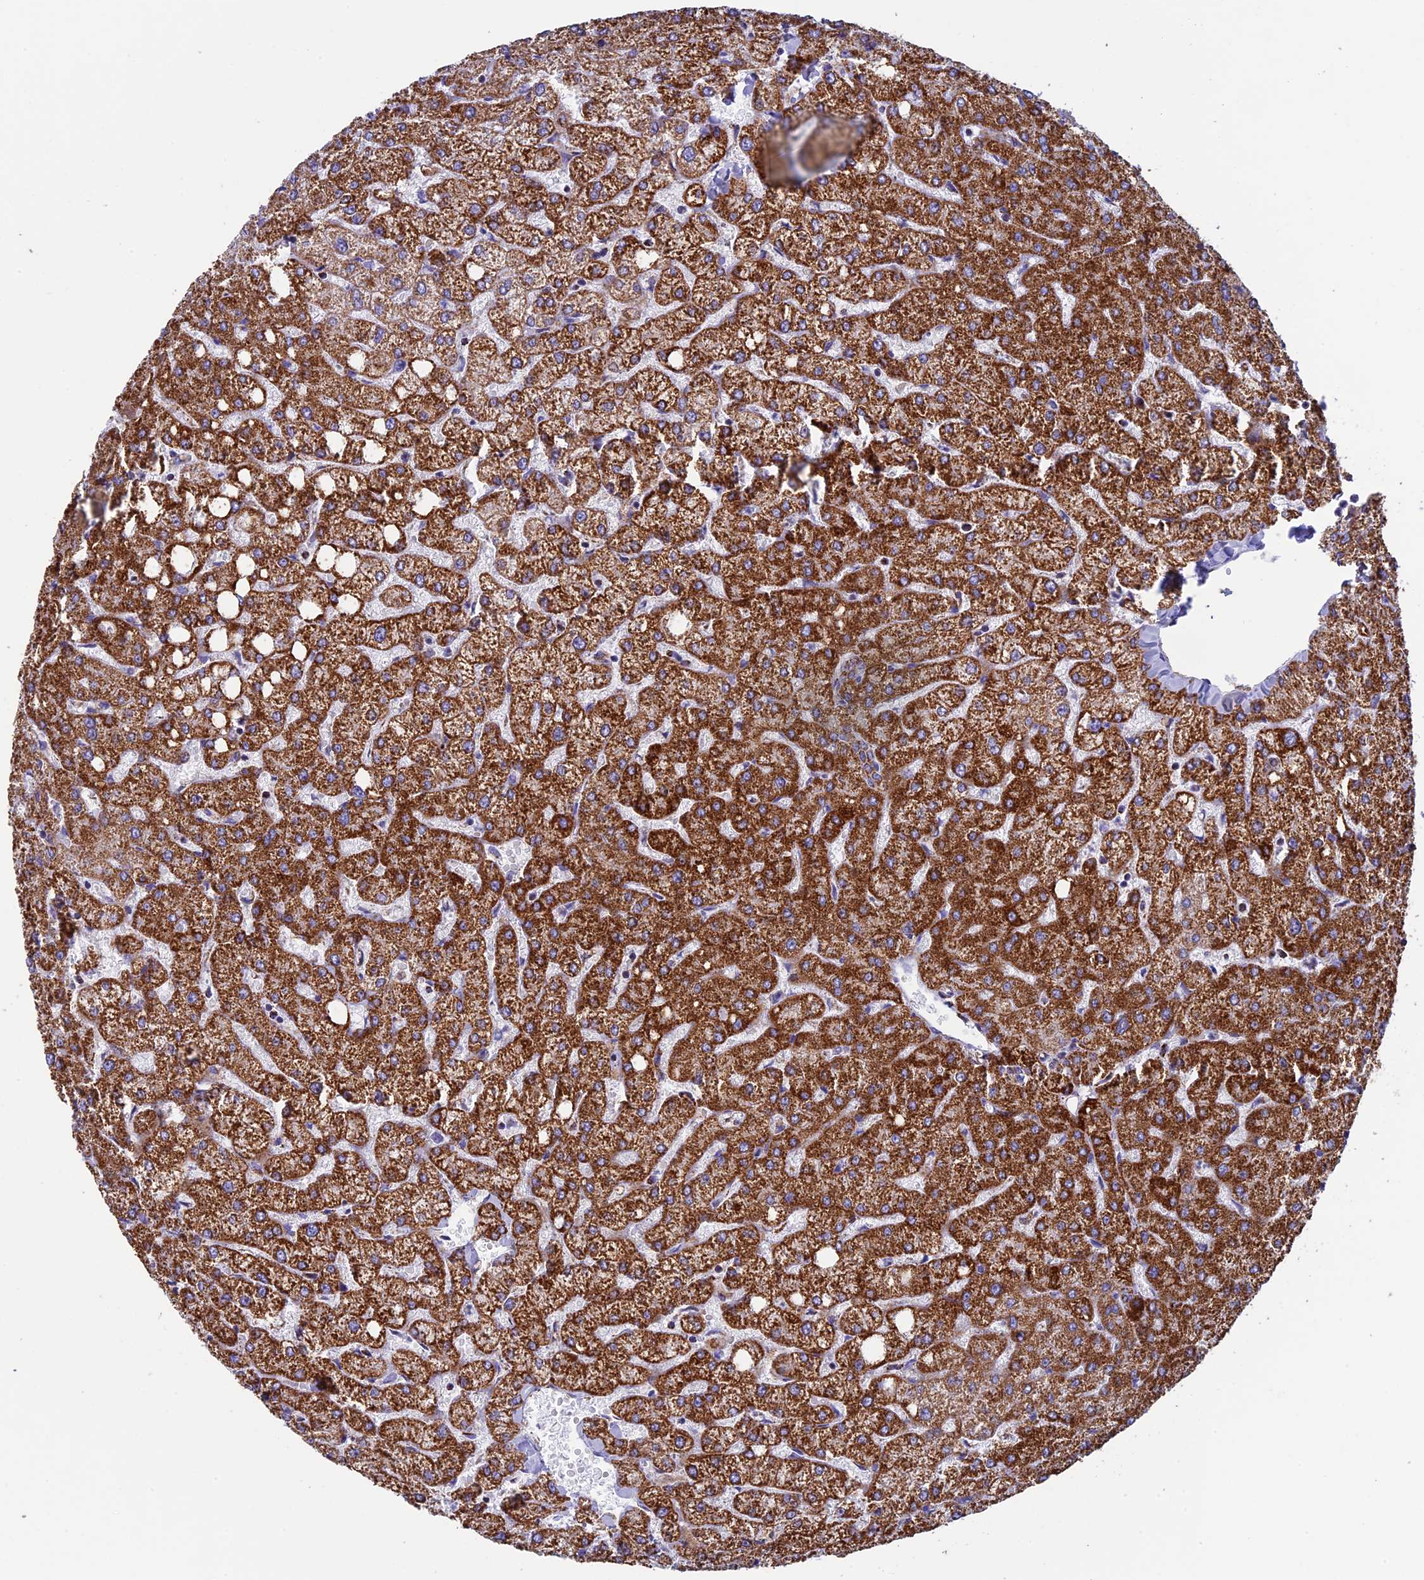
{"staining": {"intensity": "moderate", "quantity": ">75%", "location": "cytoplasmic/membranous"}, "tissue": "liver", "cell_type": "Cholangiocytes", "image_type": "normal", "snomed": [{"axis": "morphology", "description": "Normal tissue, NOS"}, {"axis": "topography", "description": "Liver"}], "caption": "A brown stain shows moderate cytoplasmic/membranous expression of a protein in cholangiocytes of benign liver.", "gene": "UQCRFS1", "patient": {"sex": "female", "age": 54}}